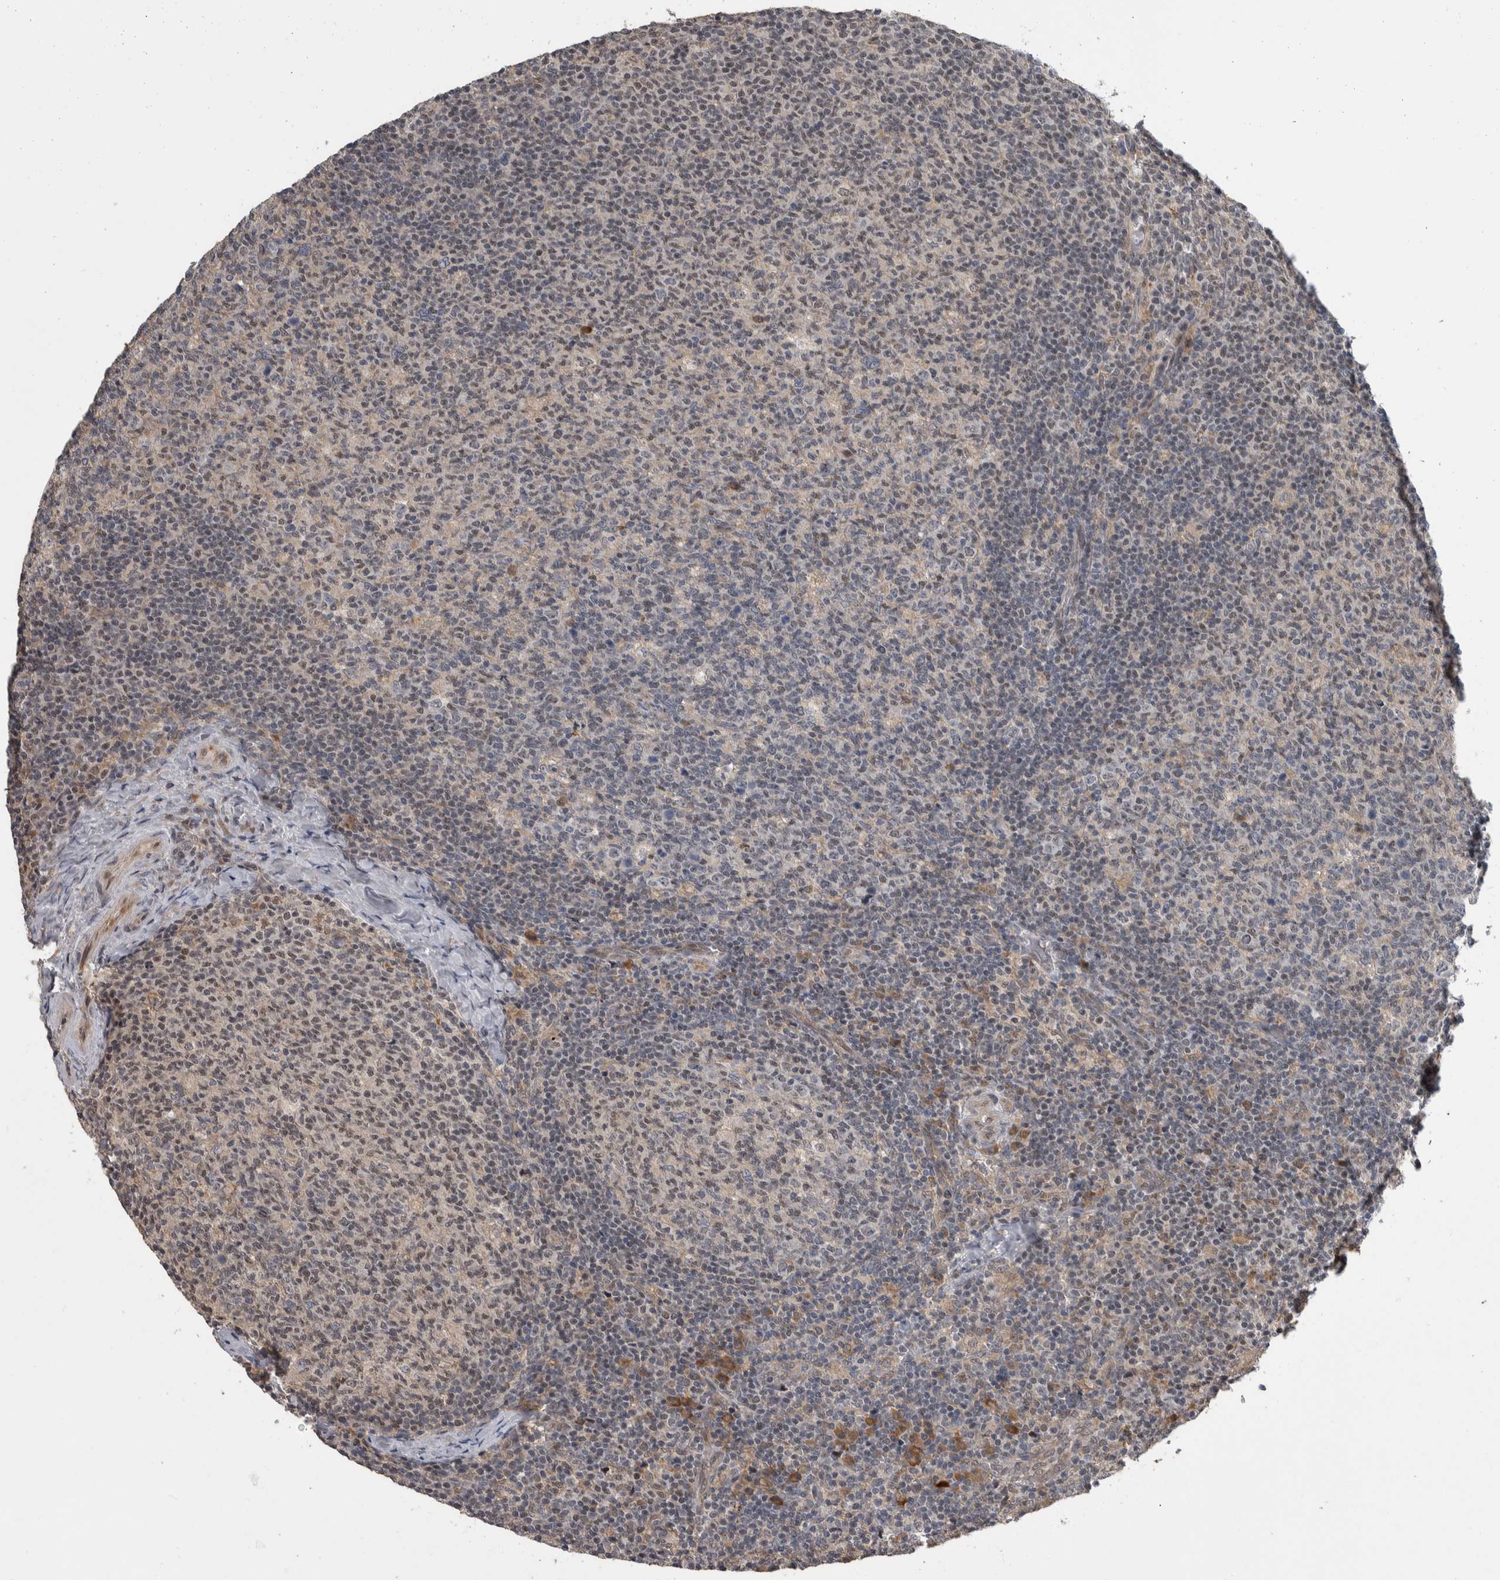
{"staining": {"intensity": "negative", "quantity": "none", "location": "none"}, "tissue": "lymph node", "cell_type": "Germinal center cells", "image_type": "normal", "snomed": [{"axis": "morphology", "description": "Normal tissue, NOS"}, {"axis": "morphology", "description": "Inflammation, NOS"}, {"axis": "topography", "description": "Lymph node"}], "caption": "The micrograph exhibits no staining of germinal center cells in benign lymph node. (DAB (3,3'-diaminobenzidine) immunohistochemistry (IHC) with hematoxylin counter stain).", "gene": "PRDM4", "patient": {"sex": "male", "age": 55}}